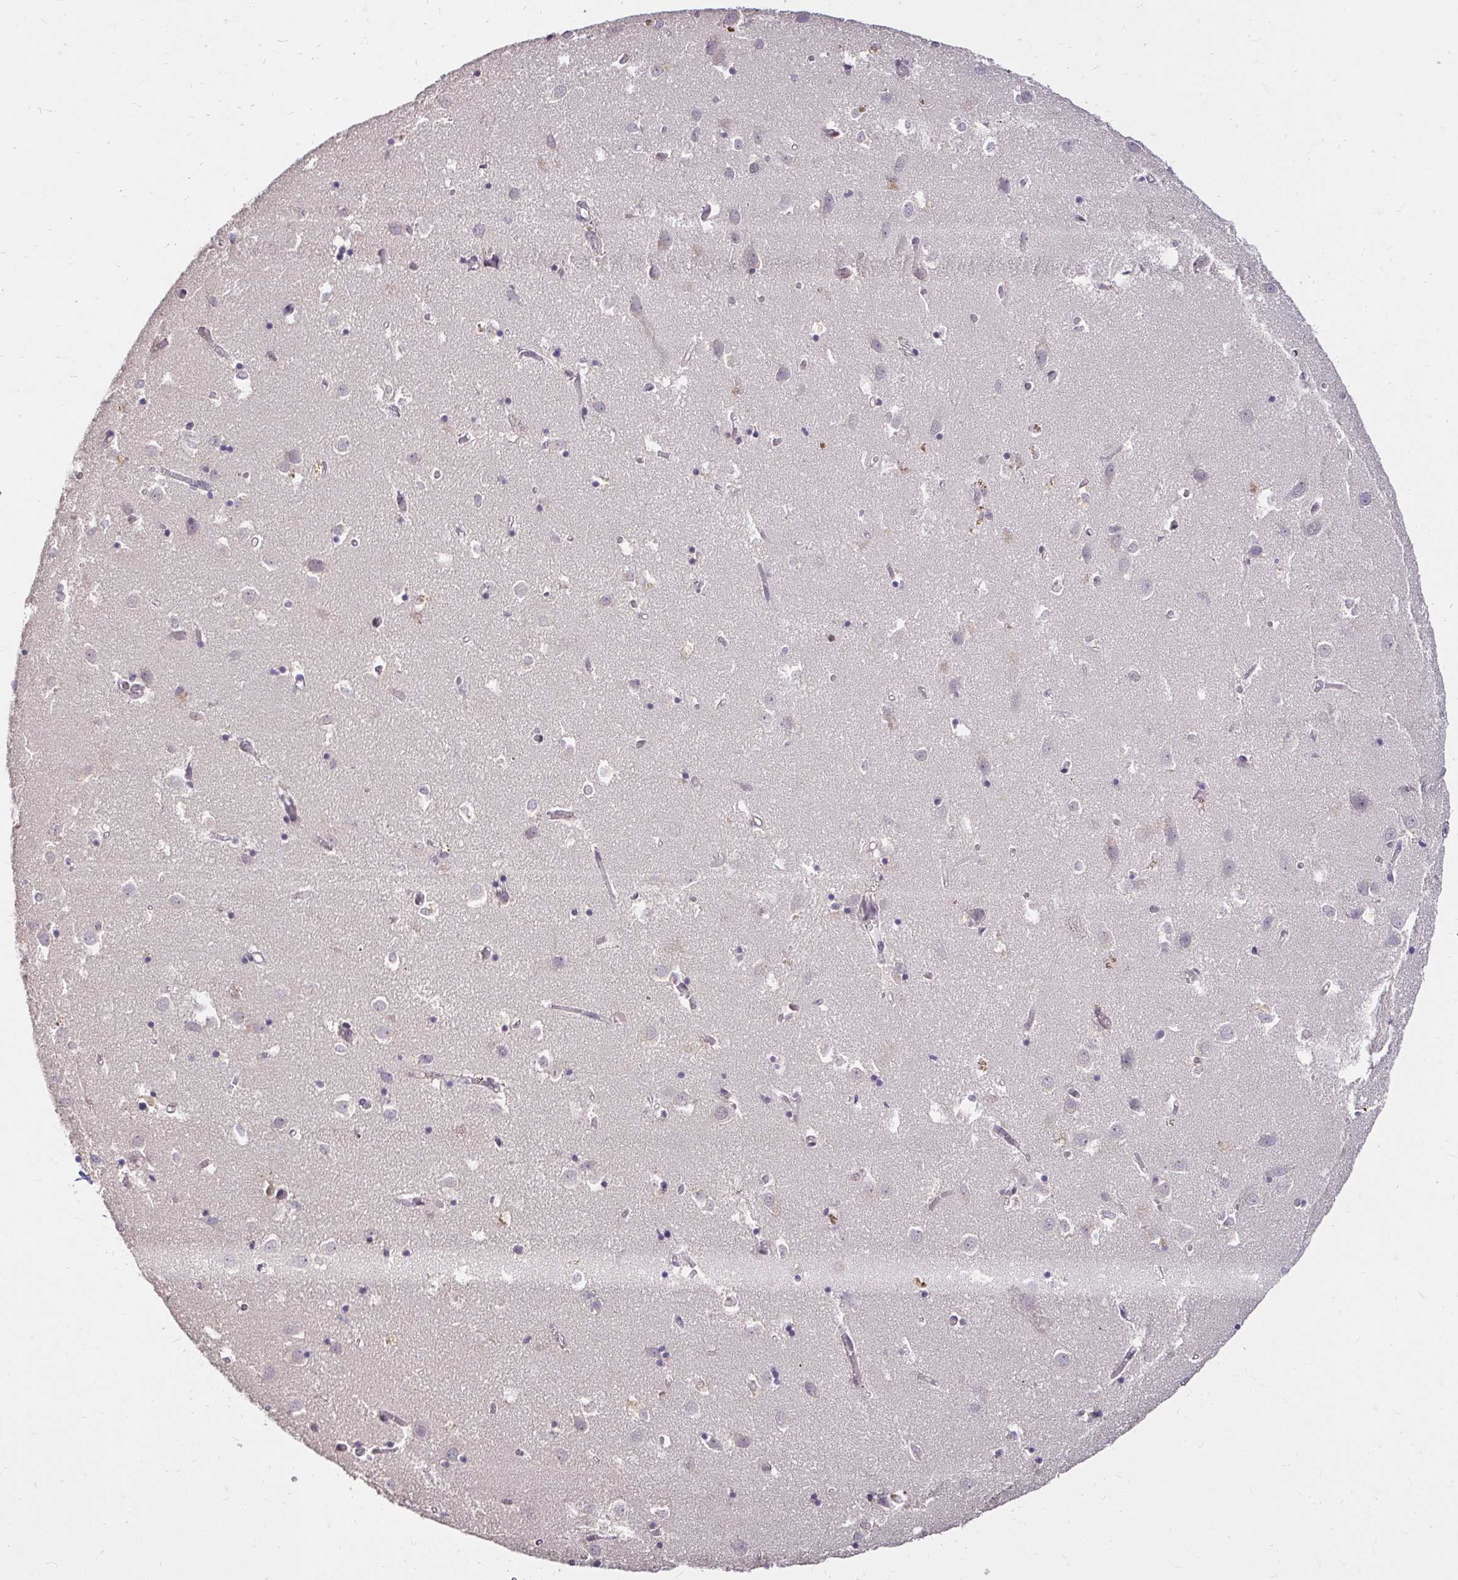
{"staining": {"intensity": "weak", "quantity": "<25%", "location": "cytoplasmic/membranous"}, "tissue": "caudate", "cell_type": "Glial cells", "image_type": "normal", "snomed": [{"axis": "morphology", "description": "Normal tissue, NOS"}, {"axis": "topography", "description": "Lateral ventricle wall"}], "caption": "Caudate was stained to show a protein in brown. There is no significant staining in glial cells. (Immunohistochemistry, brightfield microscopy, high magnification).", "gene": "RIMS4", "patient": {"sex": "male", "age": 70}}